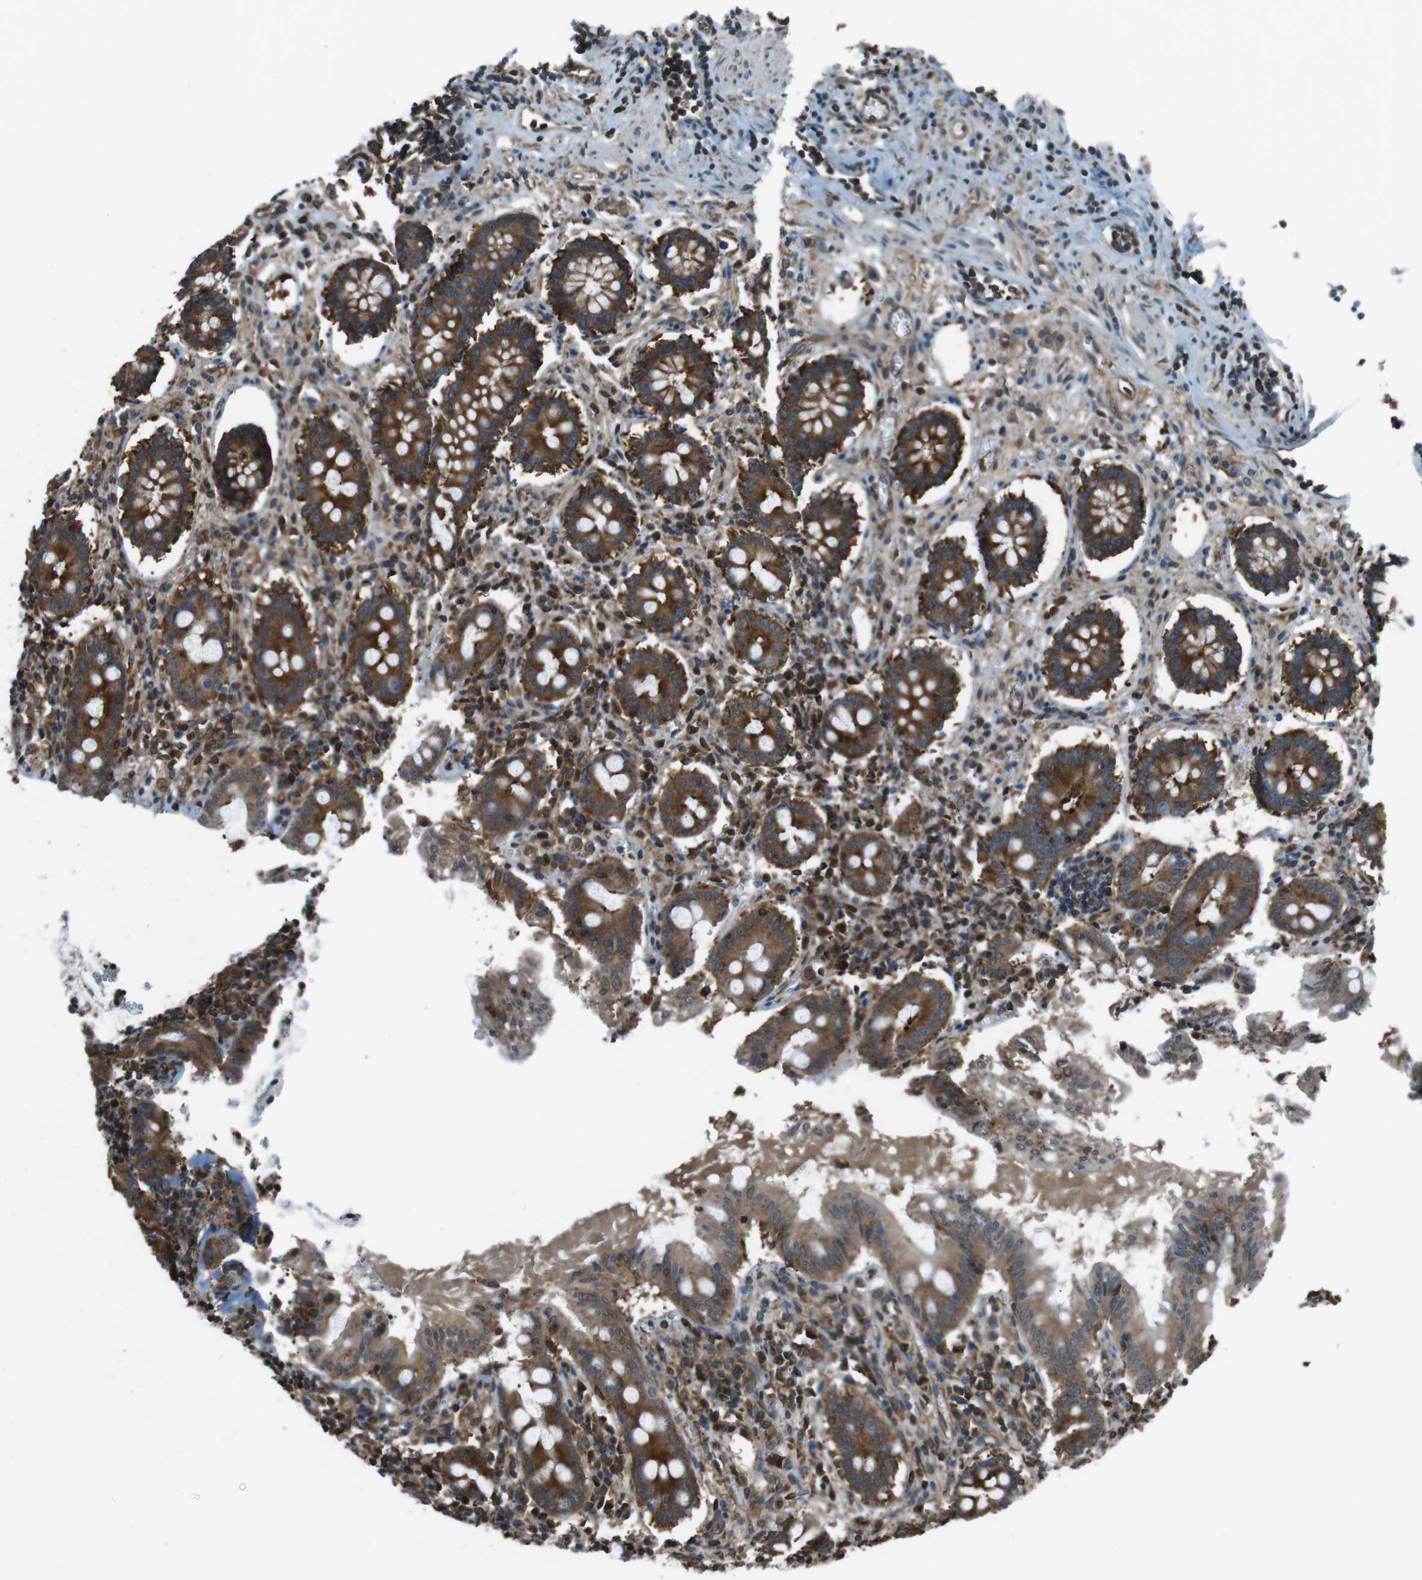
{"staining": {"intensity": "strong", "quantity": ">75%", "location": "cytoplasmic/membranous"}, "tissue": "appendix", "cell_type": "Glandular cells", "image_type": "normal", "snomed": [{"axis": "morphology", "description": "Normal tissue, NOS"}, {"axis": "topography", "description": "Appendix"}], "caption": "This image reveals immunohistochemistry staining of benign human appendix, with high strong cytoplasmic/membranous positivity in about >75% of glandular cells.", "gene": "PA2G4", "patient": {"sex": "female", "age": 50}}